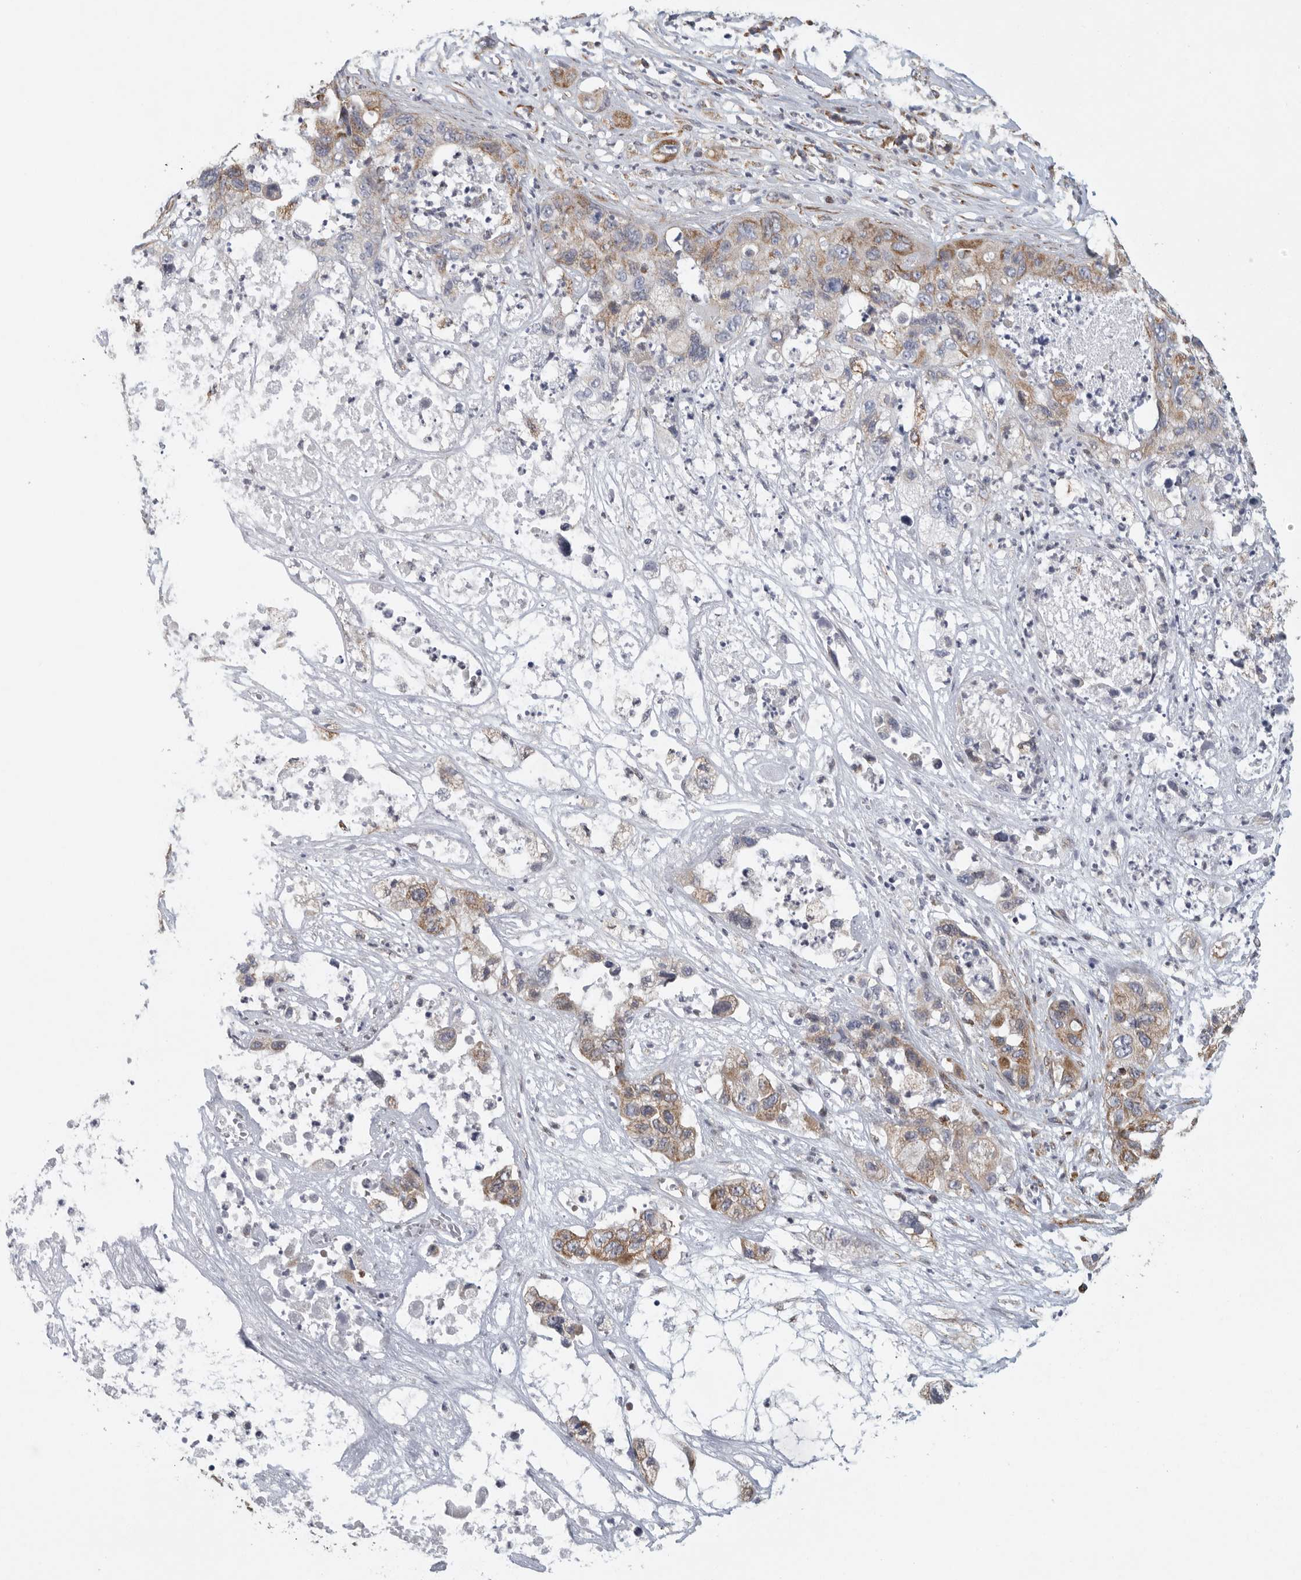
{"staining": {"intensity": "moderate", "quantity": ">75%", "location": "cytoplasmic/membranous"}, "tissue": "pancreatic cancer", "cell_type": "Tumor cells", "image_type": "cancer", "snomed": [{"axis": "morphology", "description": "Adenocarcinoma, NOS"}, {"axis": "topography", "description": "Pancreas"}], "caption": "Immunohistochemical staining of pancreatic cancer (adenocarcinoma) reveals medium levels of moderate cytoplasmic/membranous protein staining in about >75% of tumor cells.", "gene": "FKBP8", "patient": {"sex": "female", "age": 78}}